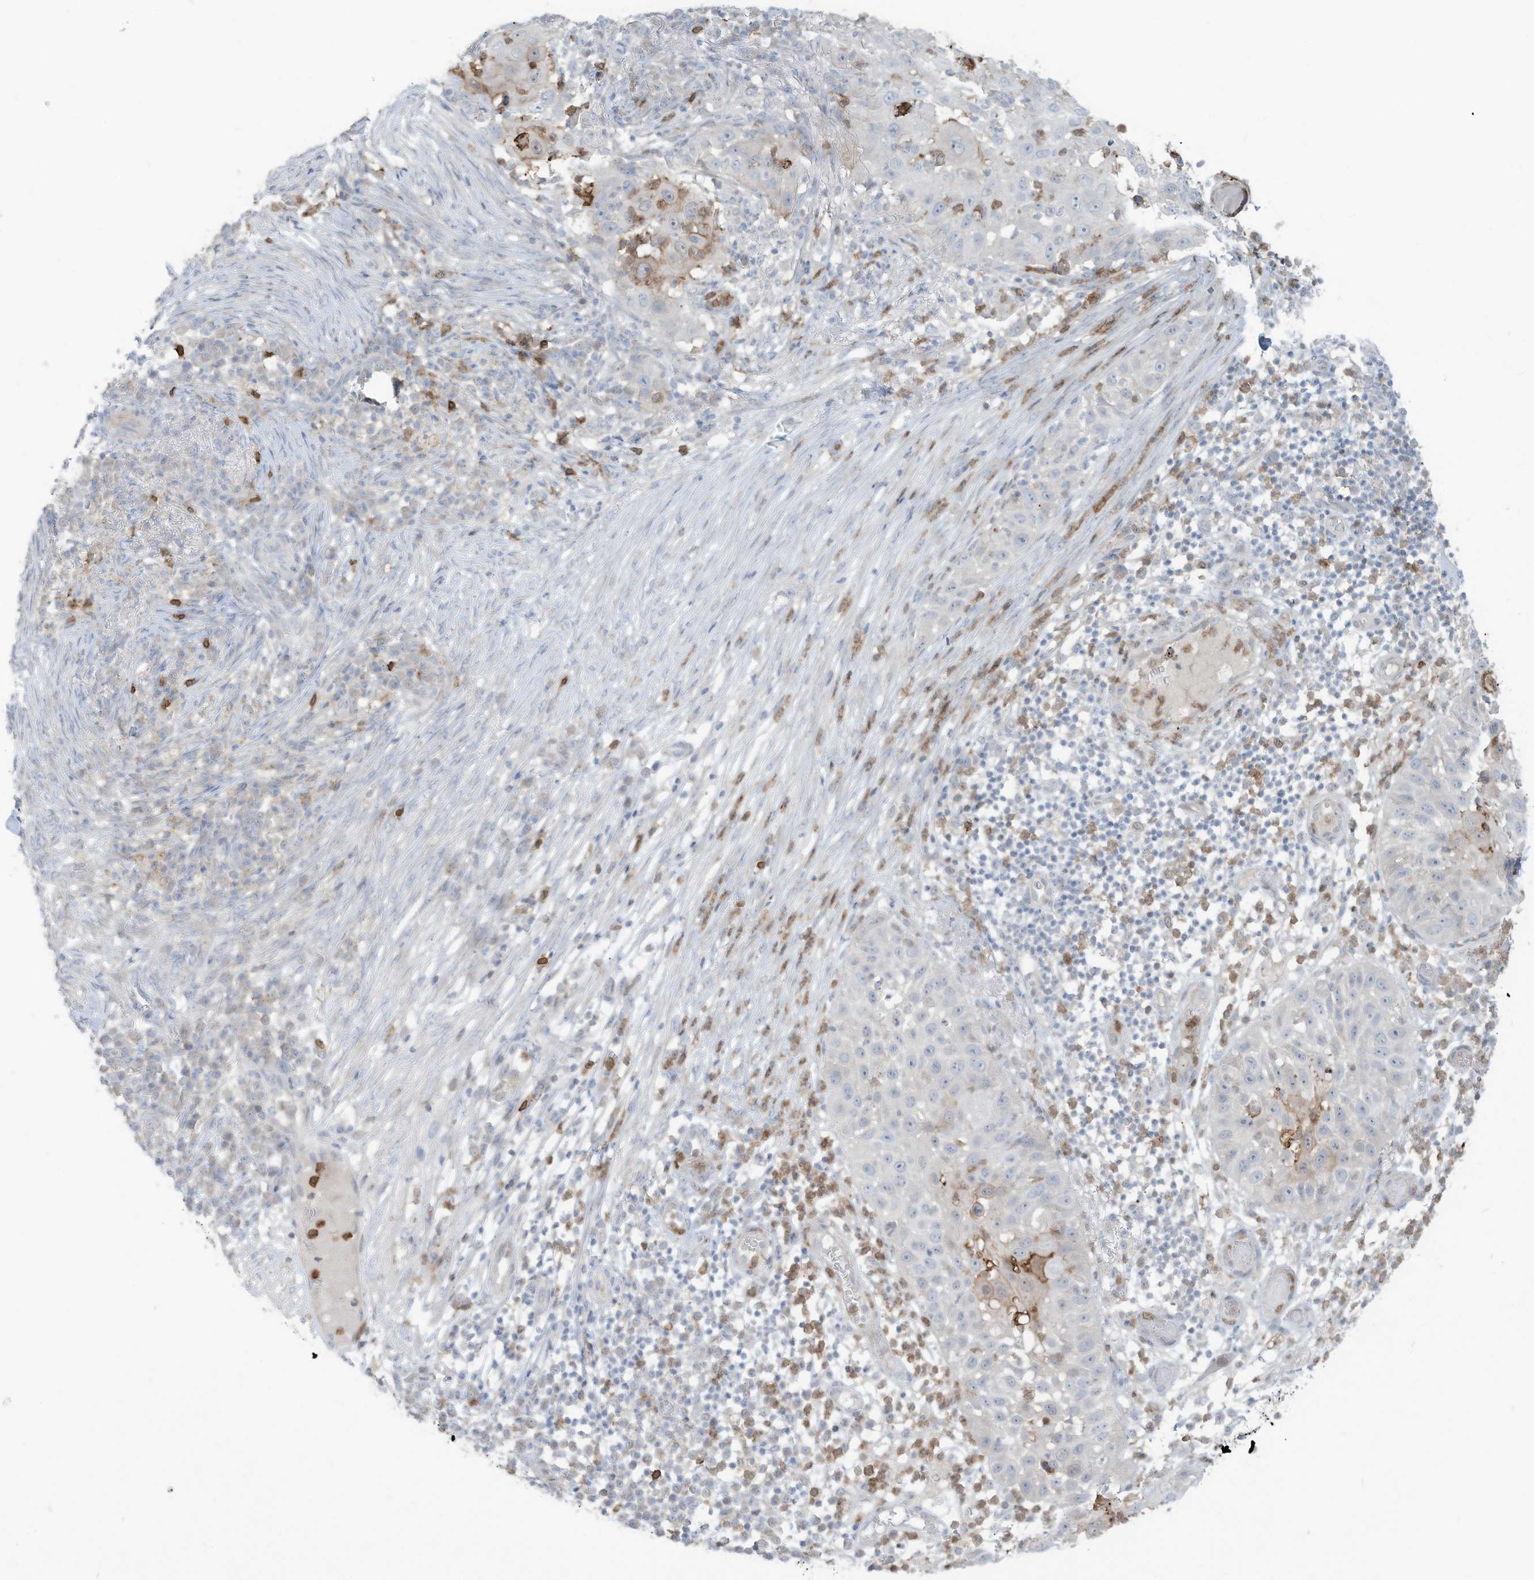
{"staining": {"intensity": "weak", "quantity": "<25%", "location": "cytoplasmic/membranous"}, "tissue": "skin cancer", "cell_type": "Tumor cells", "image_type": "cancer", "snomed": [{"axis": "morphology", "description": "Squamous cell carcinoma, NOS"}, {"axis": "topography", "description": "Skin"}], "caption": "The photomicrograph reveals no staining of tumor cells in squamous cell carcinoma (skin).", "gene": "NOTO", "patient": {"sex": "female", "age": 44}}